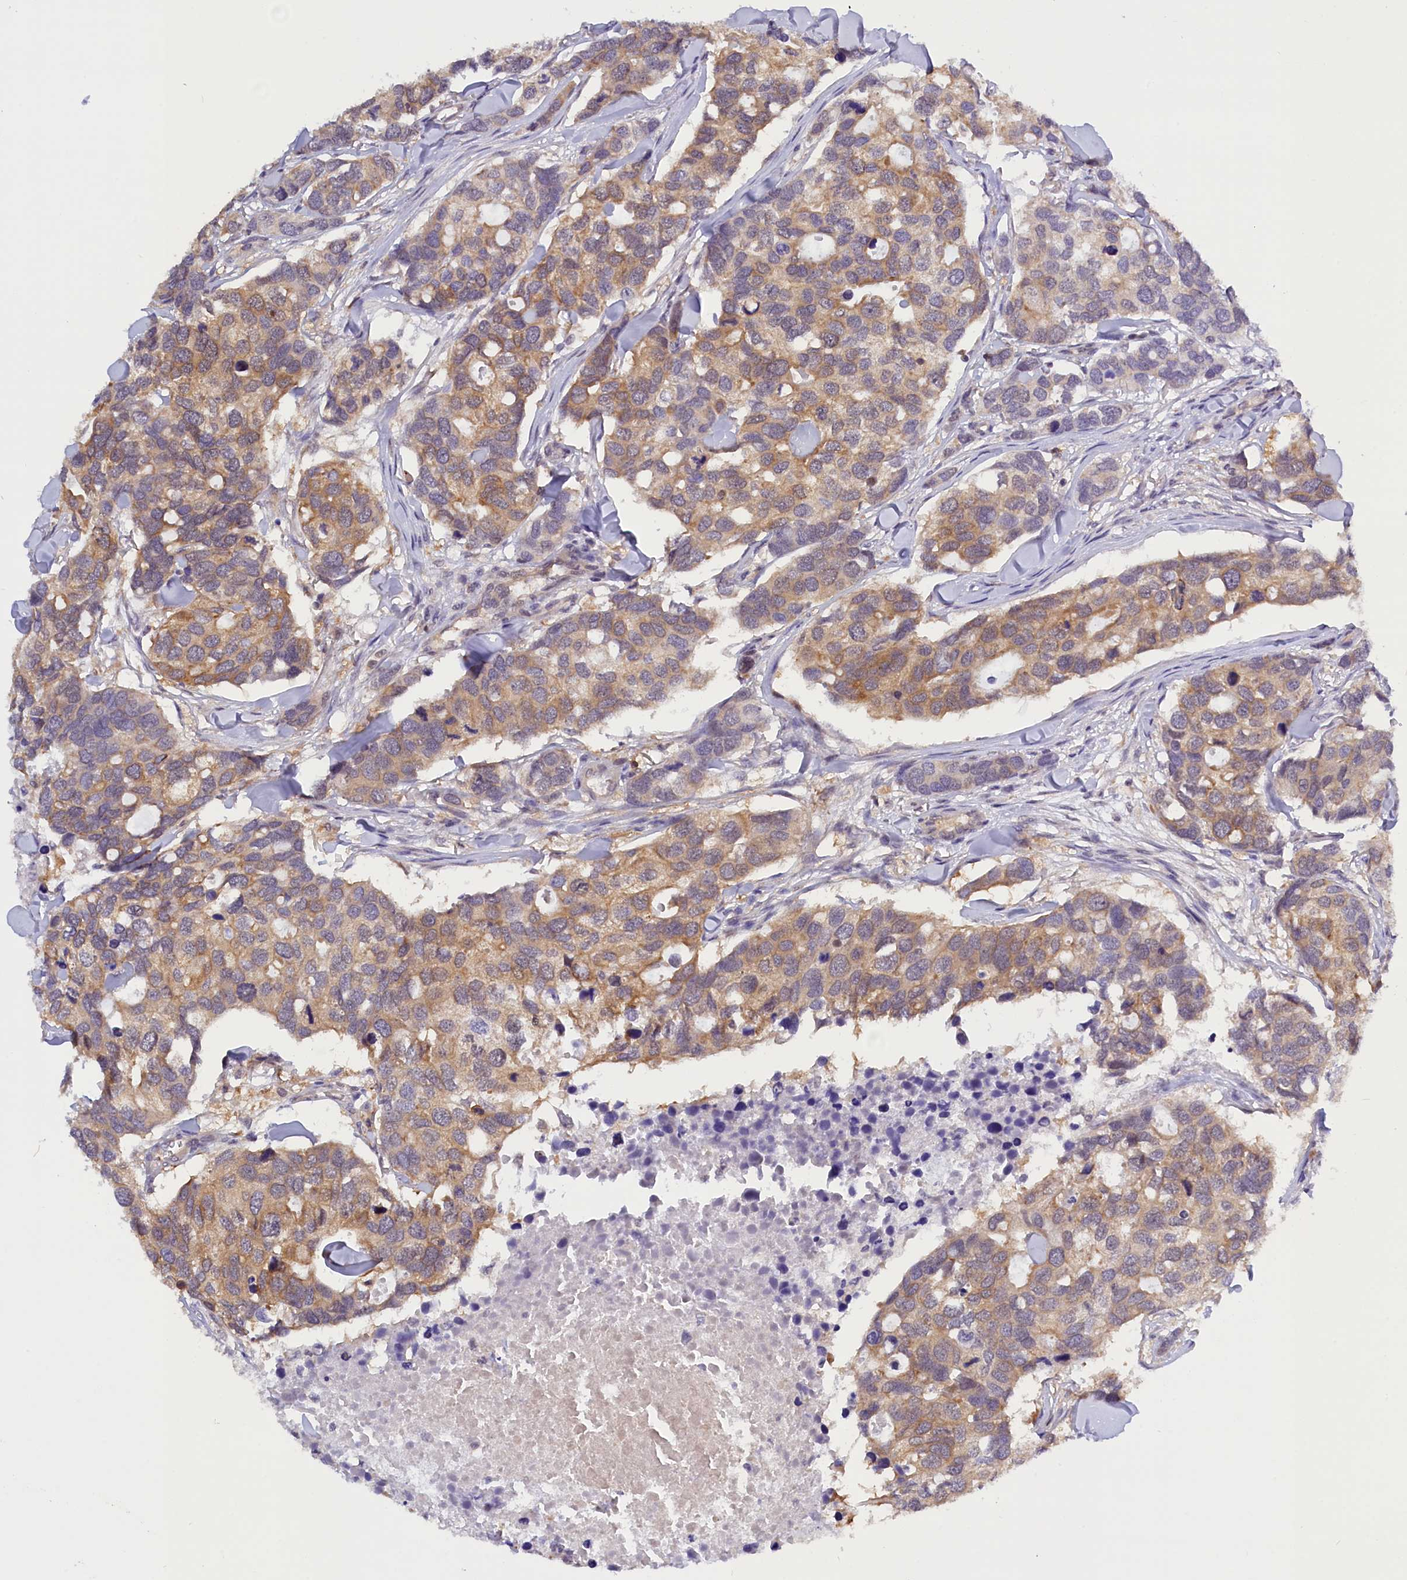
{"staining": {"intensity": "moderate", "quantity": ">75%", "location": "cytoplasmic/membranous"}, "tissue": "breast cancer", "cell_type": "Tumor cells", "image_type": "cancer", "snomed": [{"axis": "morphology", "description": "Duct carcinoma"}, {"axis": "topography", "description": "Breast"}], "caption": "The immunohistochemical stain shows moderate cytoplasmic/membranous positivity in tumor cells of breast cancer tissue. The staining was performed using DAB, with brown indicating positive protein expression. Nuclei are stained blue with hematoxylin.", "gene": "TBCB", "patient": {"sex": "female", "age": 83}}